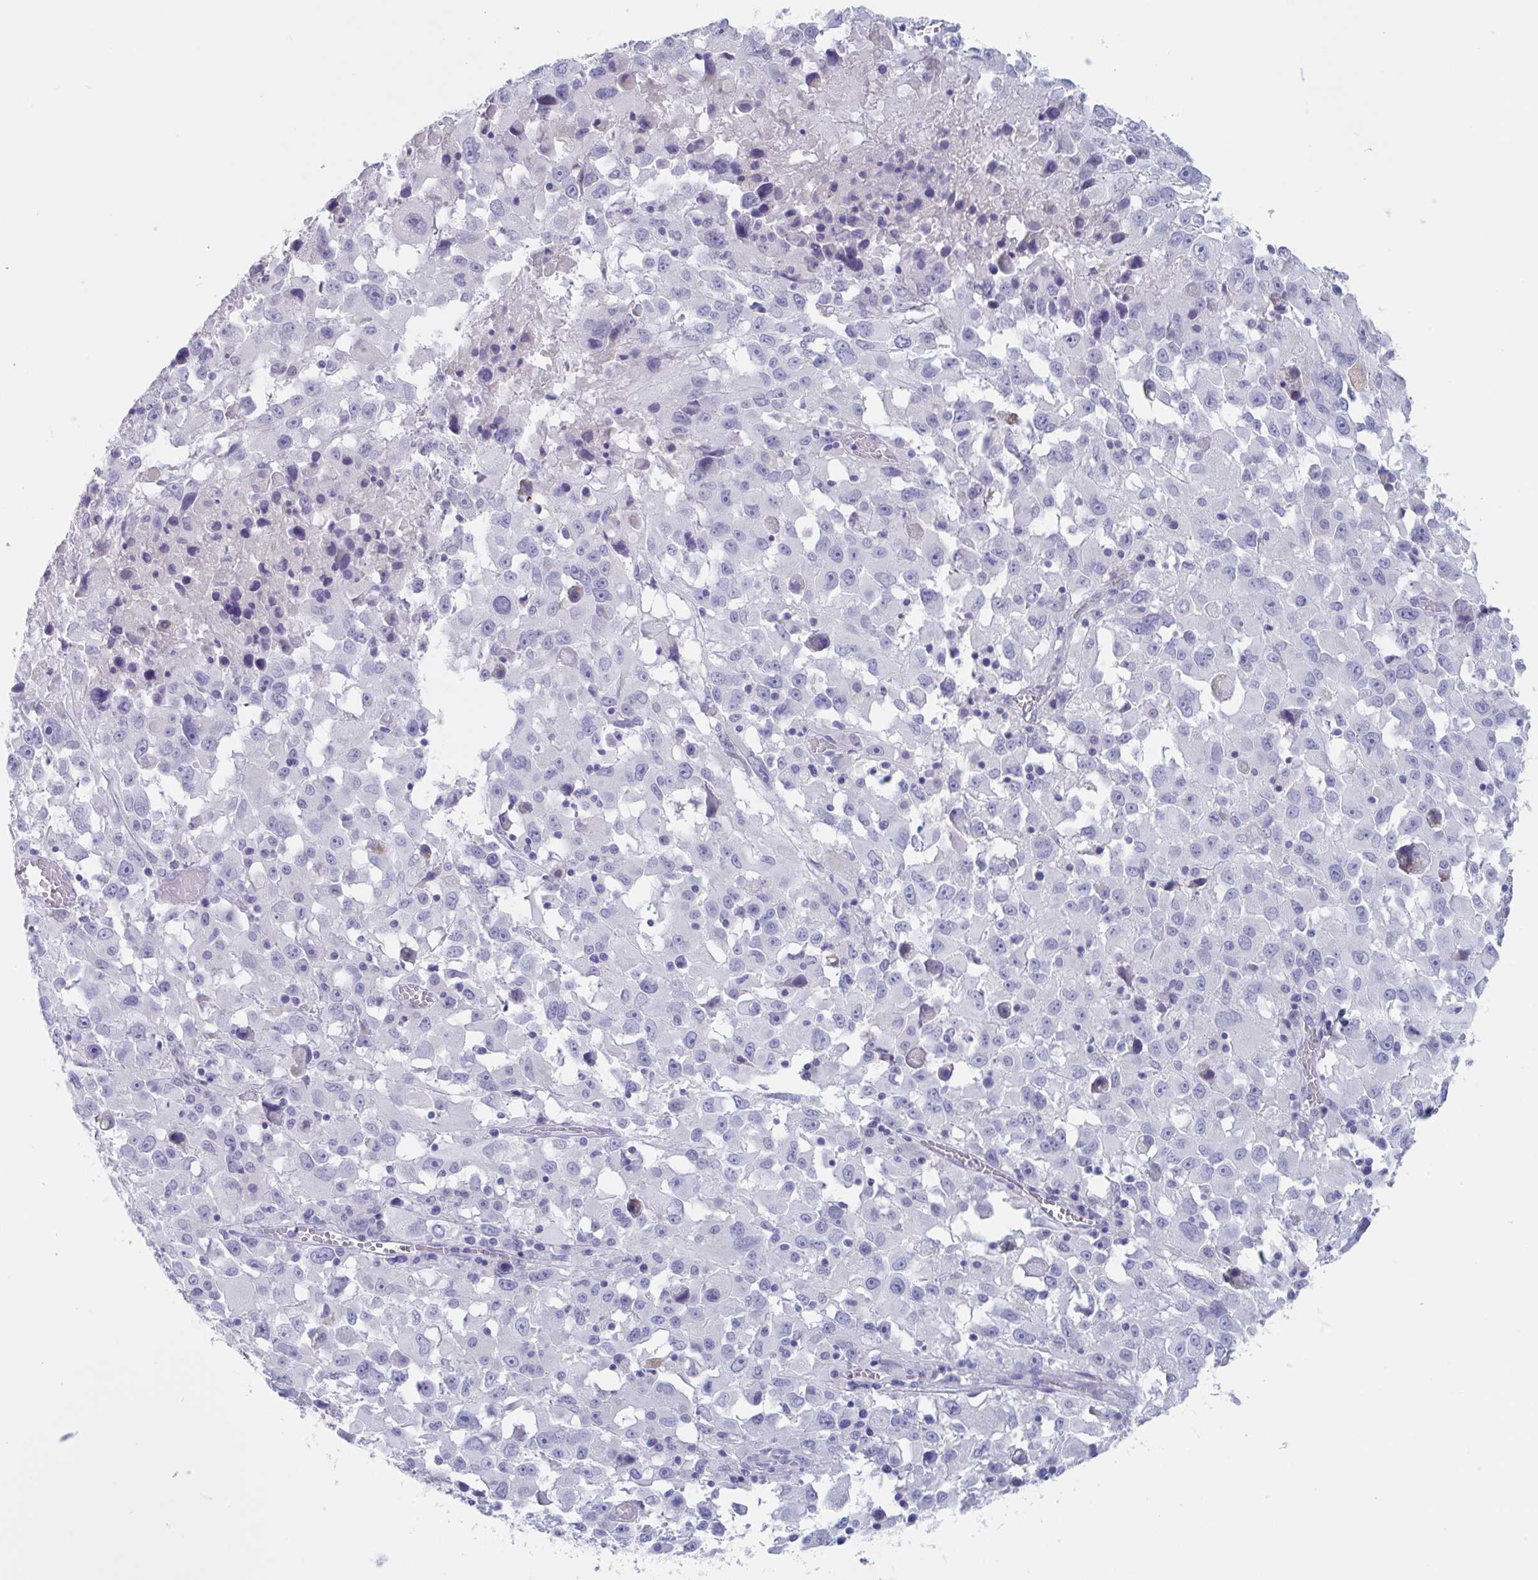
{"staining": {"intensity": "negative", "quantity": "none", "location": "none"}, "tissue": "melanoma", "cell_type": "Tumor cells", "image_type": "cancer", "snomed": [{"axis": "morphology", "description": "Malignant melanoma, Metastatic site"}, {"axis": "topography", "description": "Soft tissue"}], "caption": "The image exhibits no significant positivity in tumor cells of malignant melanoma (metastatic site).", "gene": "DPEP3", "patient": {"sex": "male", "age": 50}}